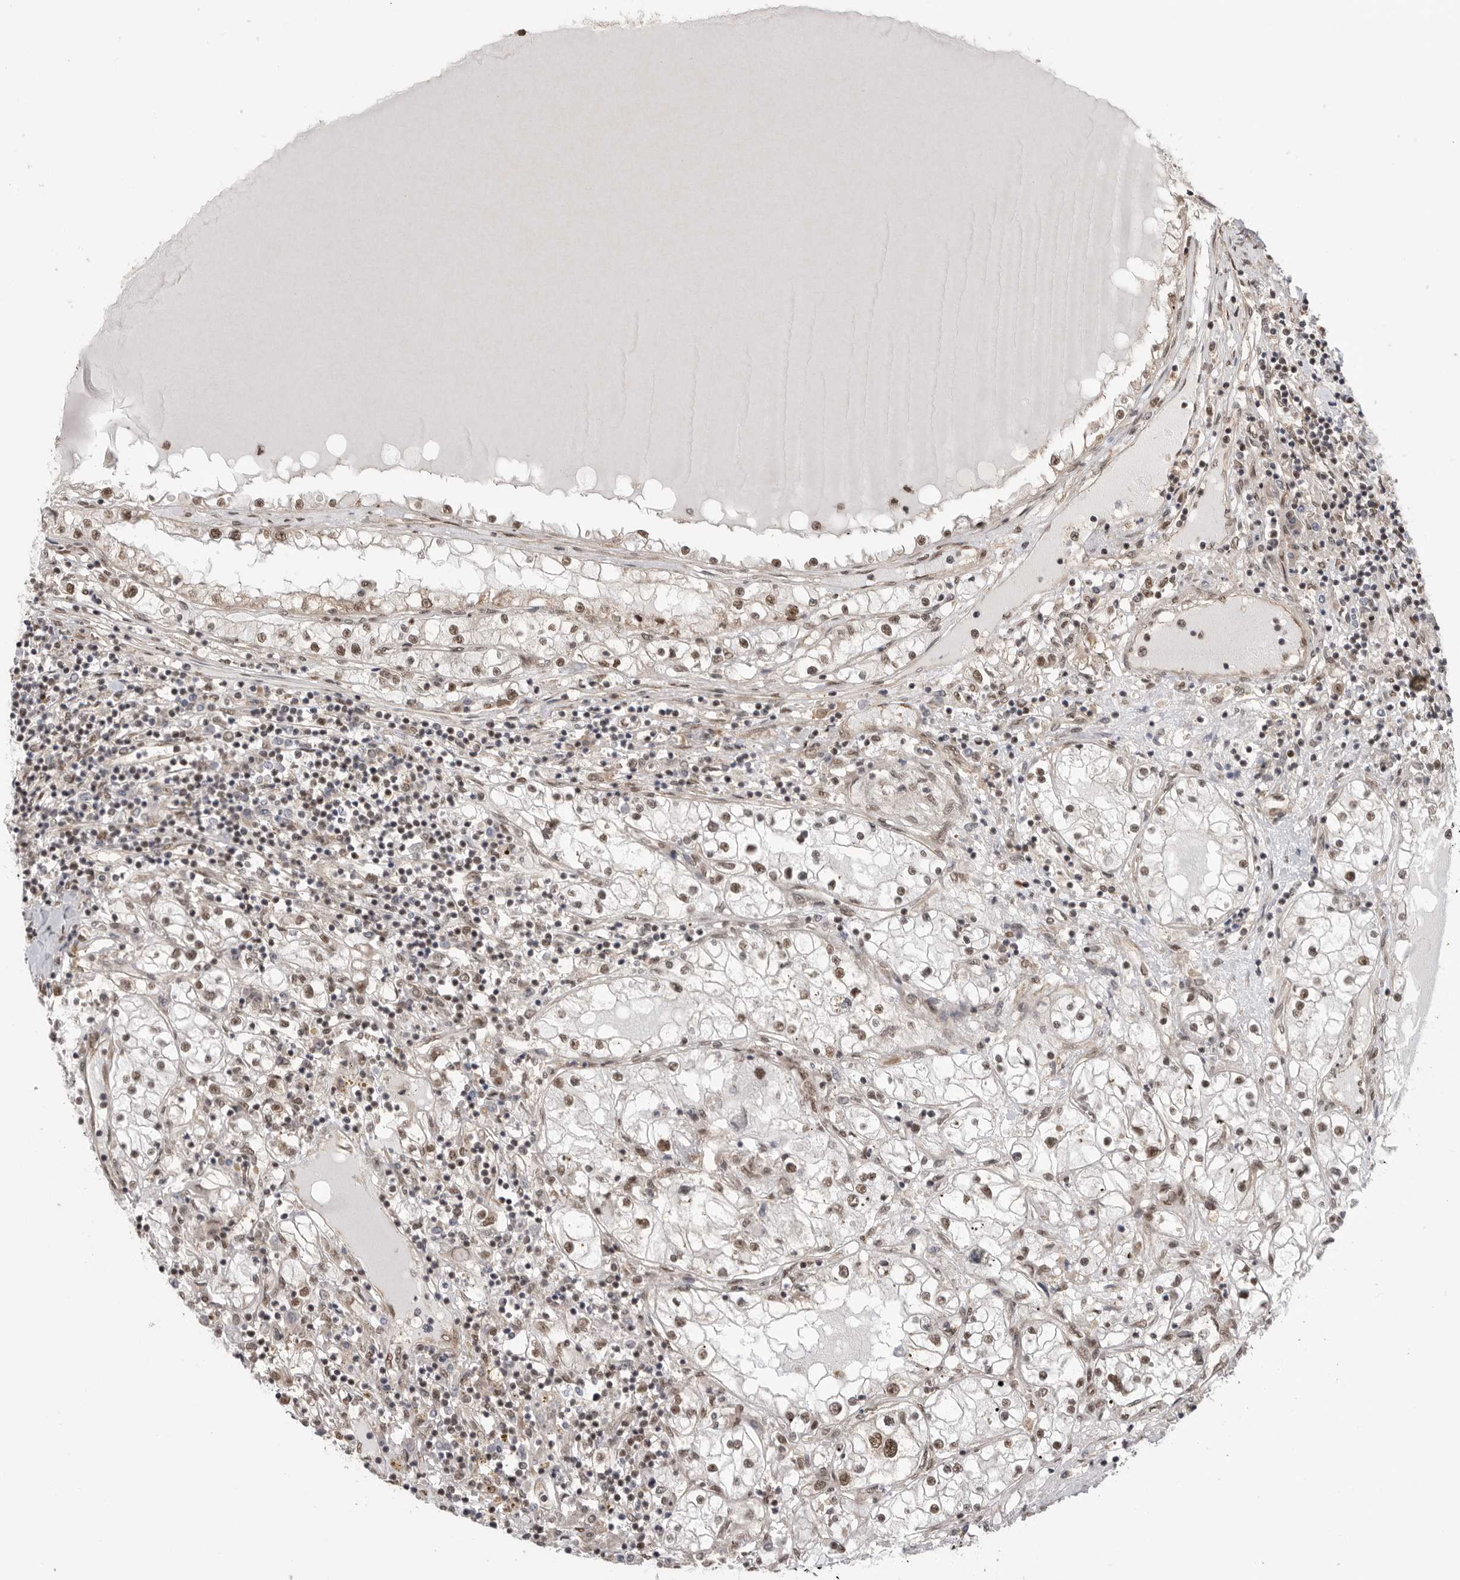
{"staining": {"intensity": "moderate", "quantity": ">75%", "location": "nuclear"}, "tissue": "renal cancer", "cell_type": "Tumor cells", "image_type": "cancer", "snomed": [{"axis": "morphology", "description": "Adenocarcinoma, NOS"}, {"axis": "topography", "description": "Kidney"}], "caption": "Immunohistochemistry (IHC) photomicrograph of neoplastic tissue: renal cancer (adenocarcinoma) stained using immunohistochemistry (IHC) shows medium levels of moderate protein expression localized specifically in the nuclear of tumor cells, appearing as a nuclear brown color.", "gene": "VPS50", "patient": {"sex": "male", "age": 68}}